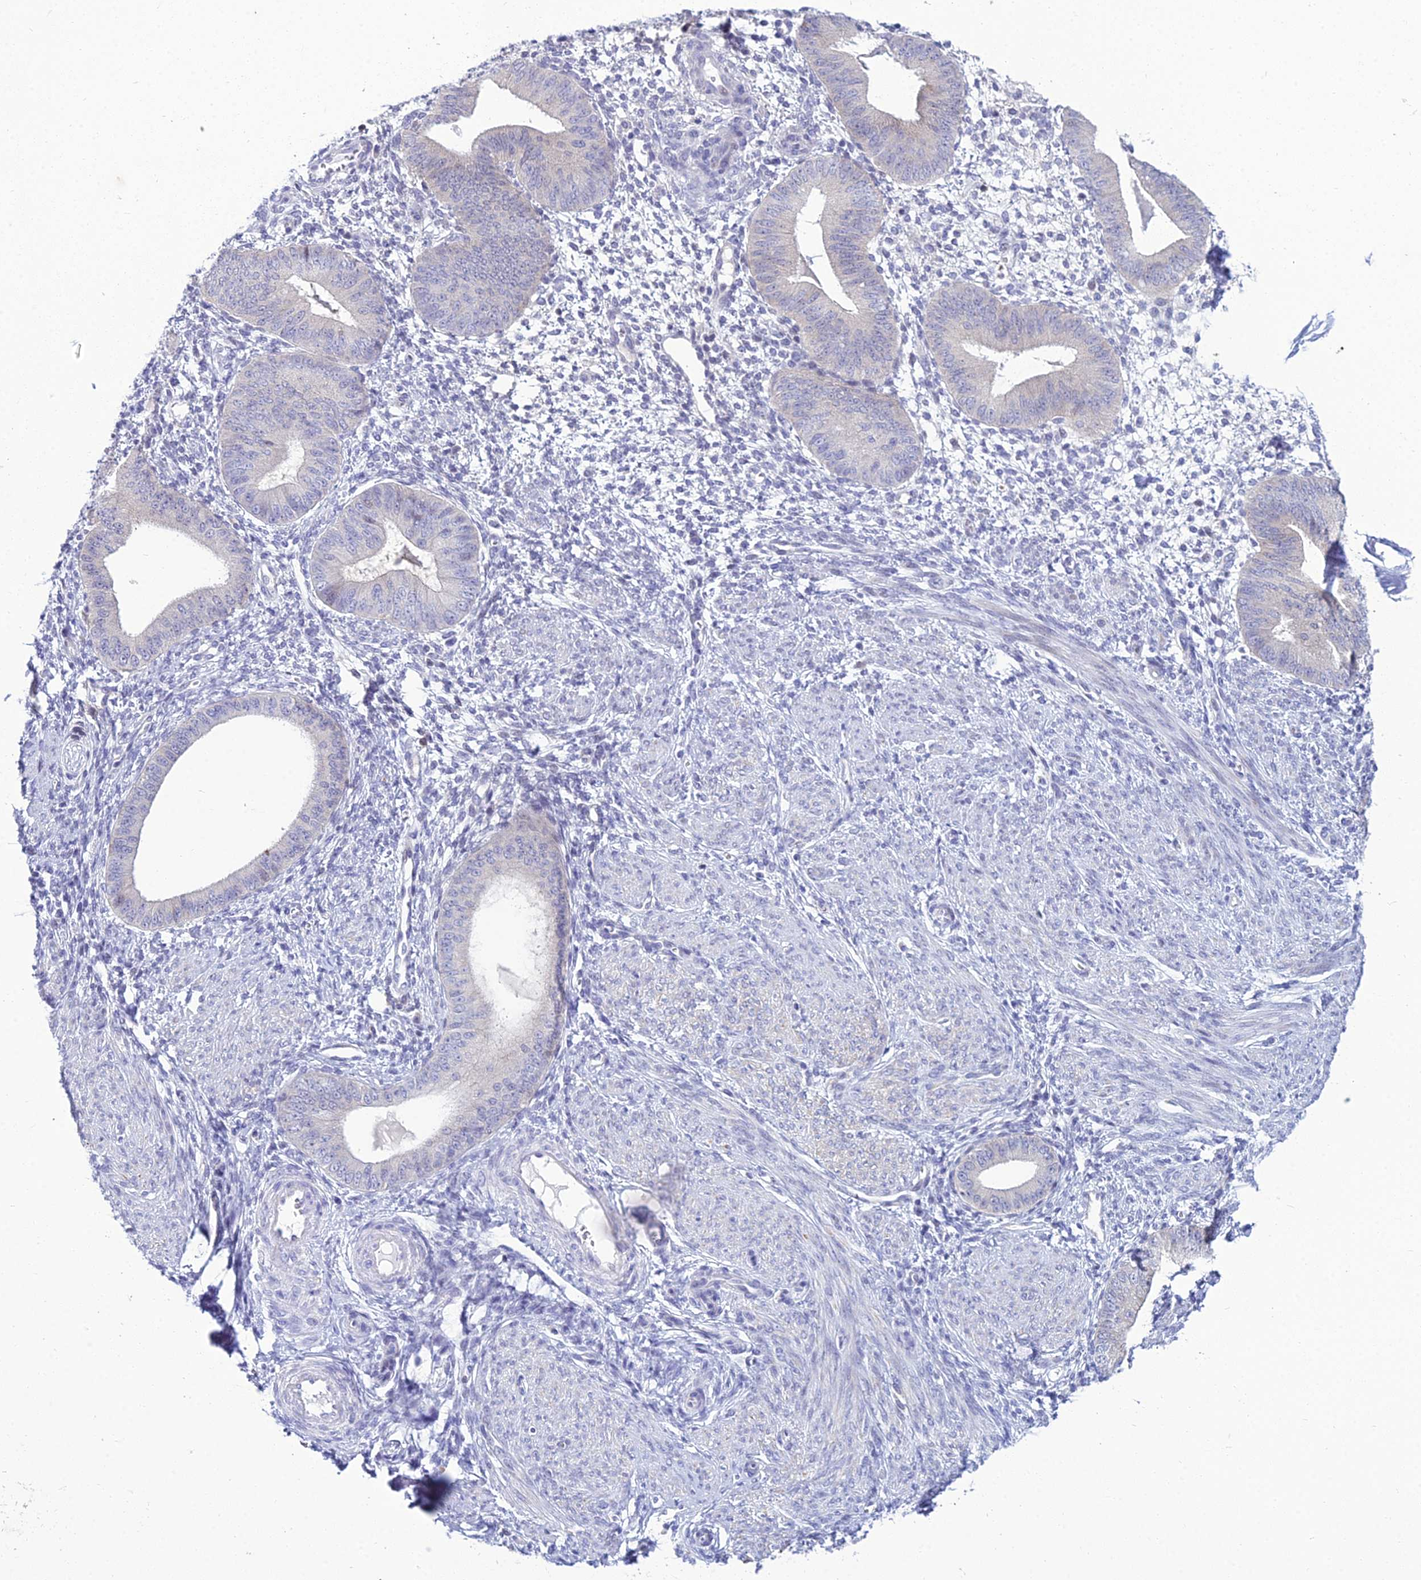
{"staining": {"intensity": "negative", "quantity": "none", "location": "none"}, "tissue": "endometrium", "cell_type": "Cells in endometrial stroma", "image_type": "normal", "snomed": [{"axis": "morphology", "description": "Normal tissue, NOS"}, {"axis": "topography", "description": "Endometrium"}], "caption": "Unremarkable endometrium was stained to show a protein in brown. There is no significant staining in cells in endometrial stroma.", "gene": "ZMIZ1", "patient": {"sex": "female", "age": 49}}